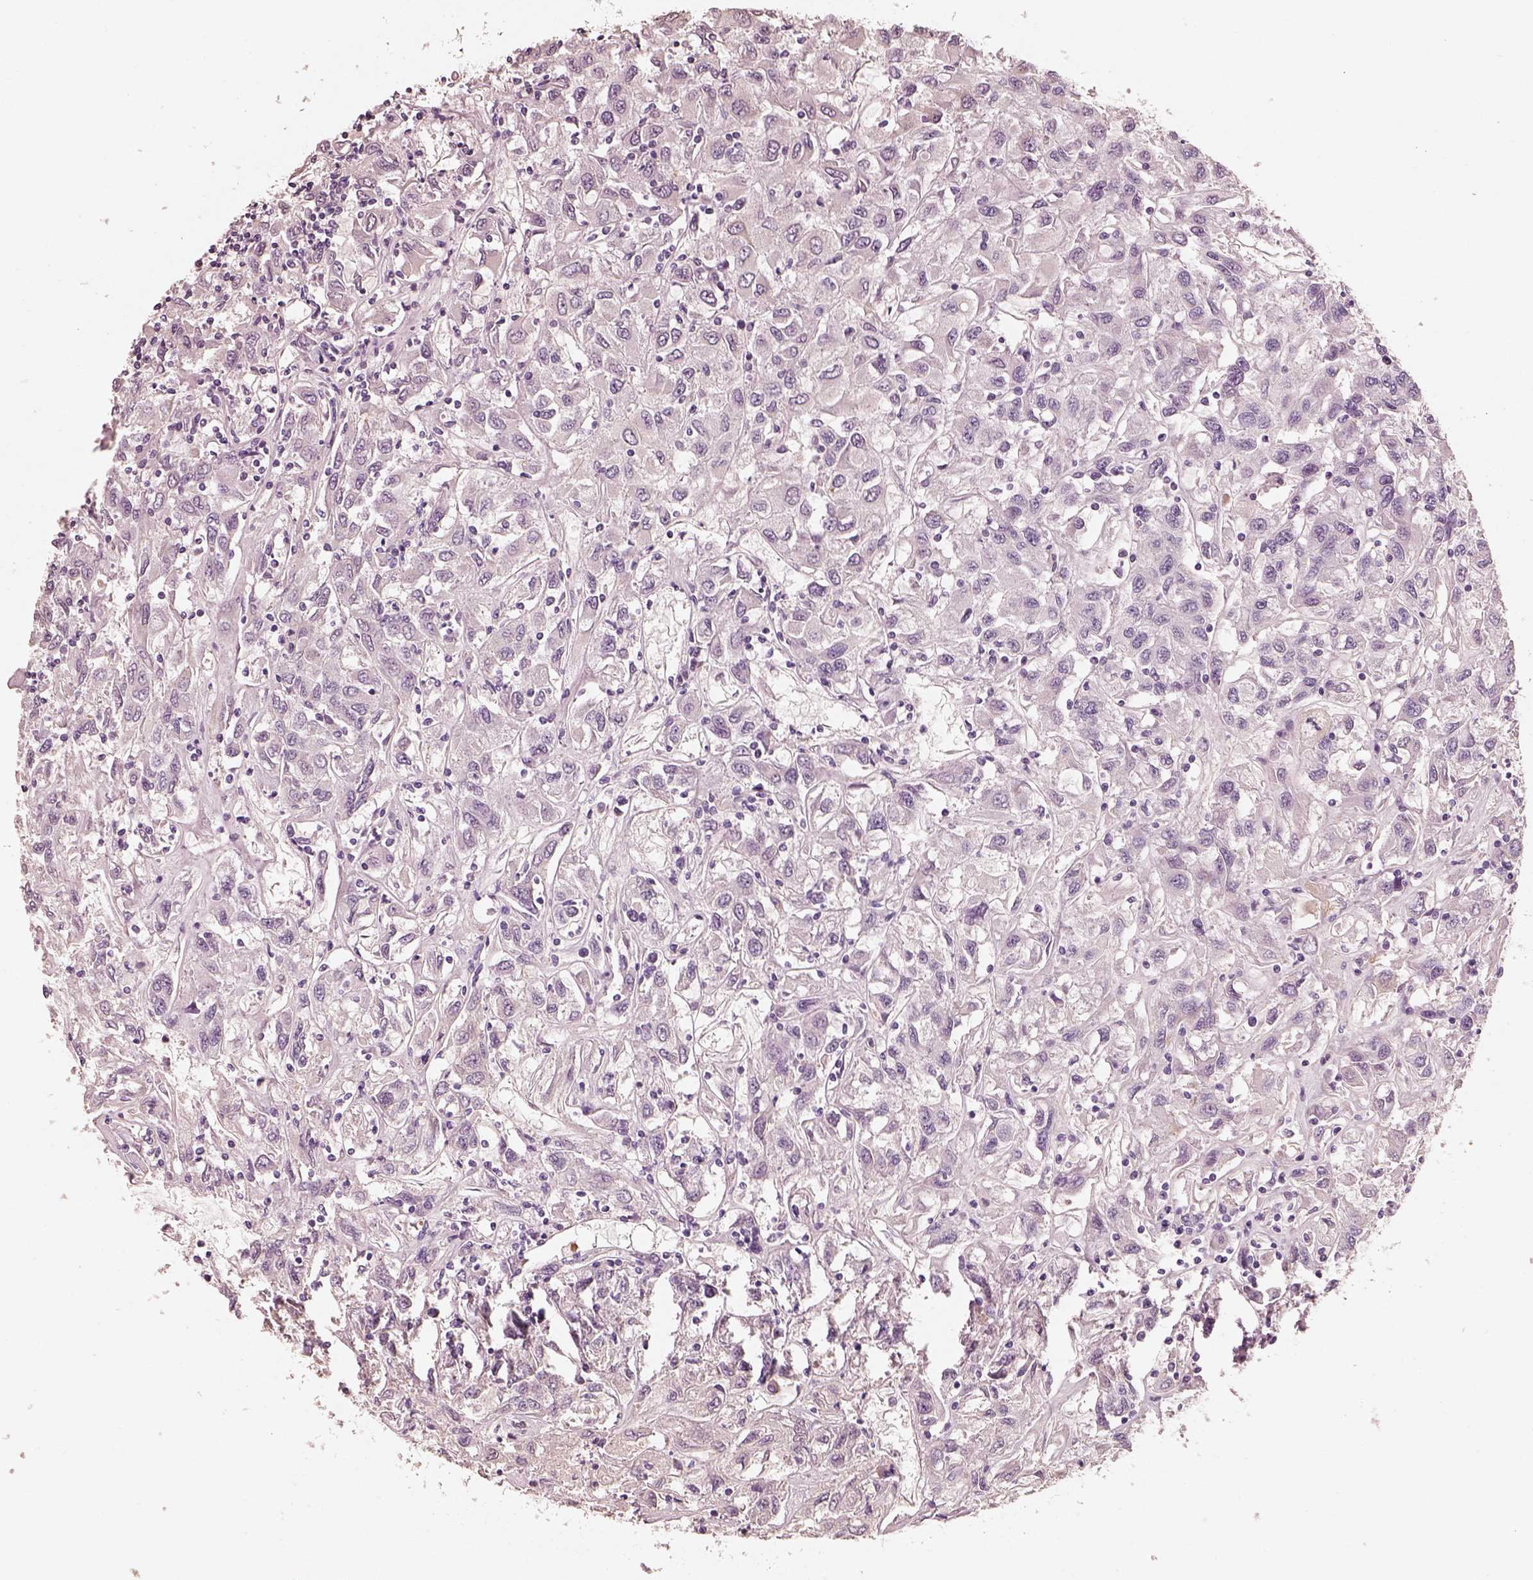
{"staining": {"intensity": "negative", "quantity": "none", "location": "none"}, "tissue": "renal cancer", "cell_type": "Tumor cells", "image_type": "cancer", "snomed": [{"axis": "morphology", "description": "Adenocarcinoma, NOS"}, {"axis": "topography", "description": "Kidney"}], "caption": "Tumor cells show no significant protein expression in renal cancer.", "gene": "RS1", "patient": {"sex": "female", "age": 76}}